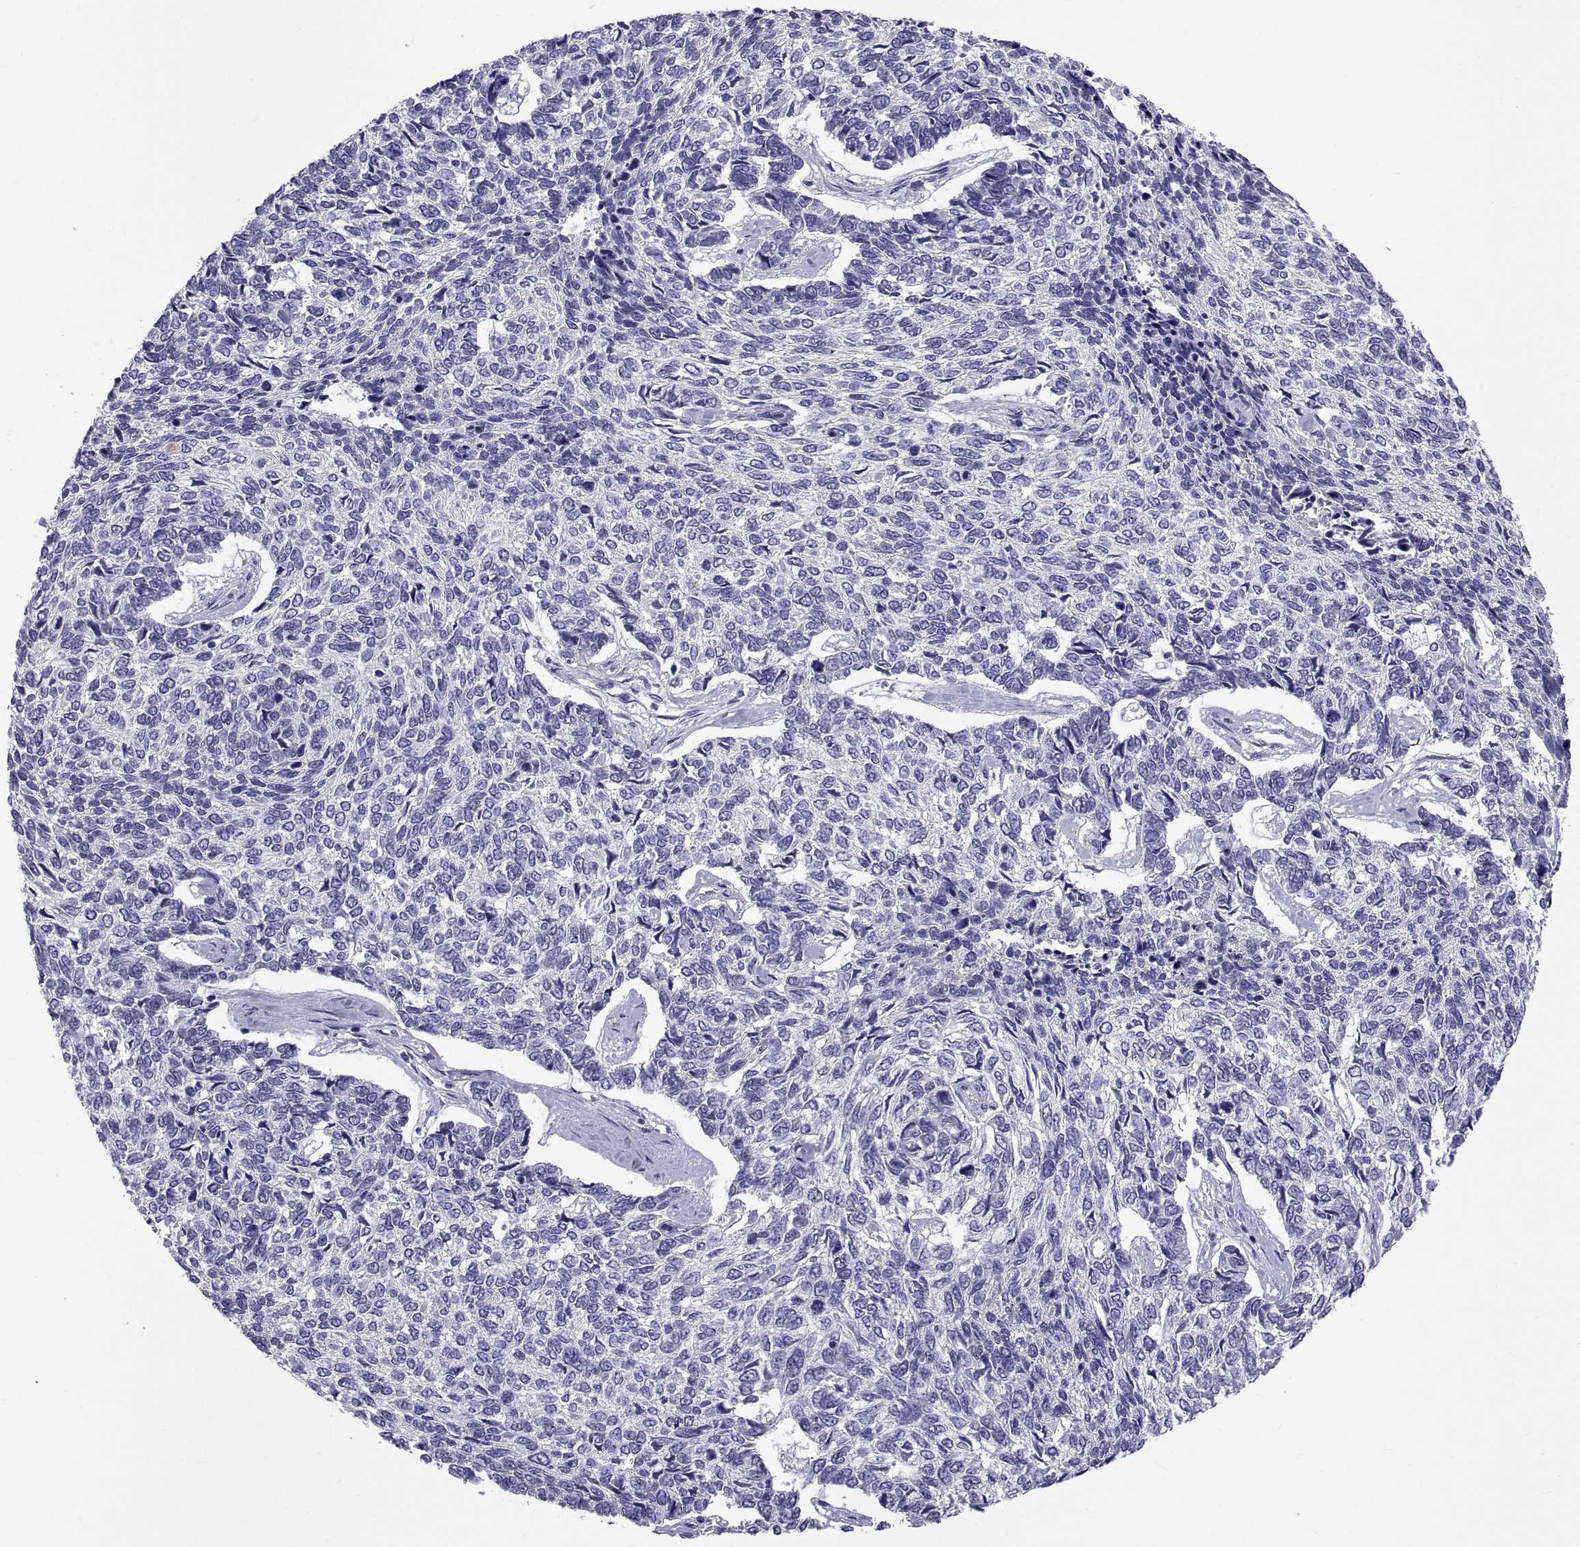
{"staining": {"intensity": "negative", "quantity": "none", "location": "none"}, "tissue": "skin cancer", "cell_type": "Tumor cells", "image_type": "cancer", "snomed": [{"axis": "morphology", "description": "Basal cell carcinoma"}, {"axis": "topography", "description": "Skin"}], "caption": "Human skin basal cell carcinoma stained for a protein using IHC shows no positivity in tumor cells.", "gene": "NPTX2", "patient": {"sex": "female", "age": 65}}